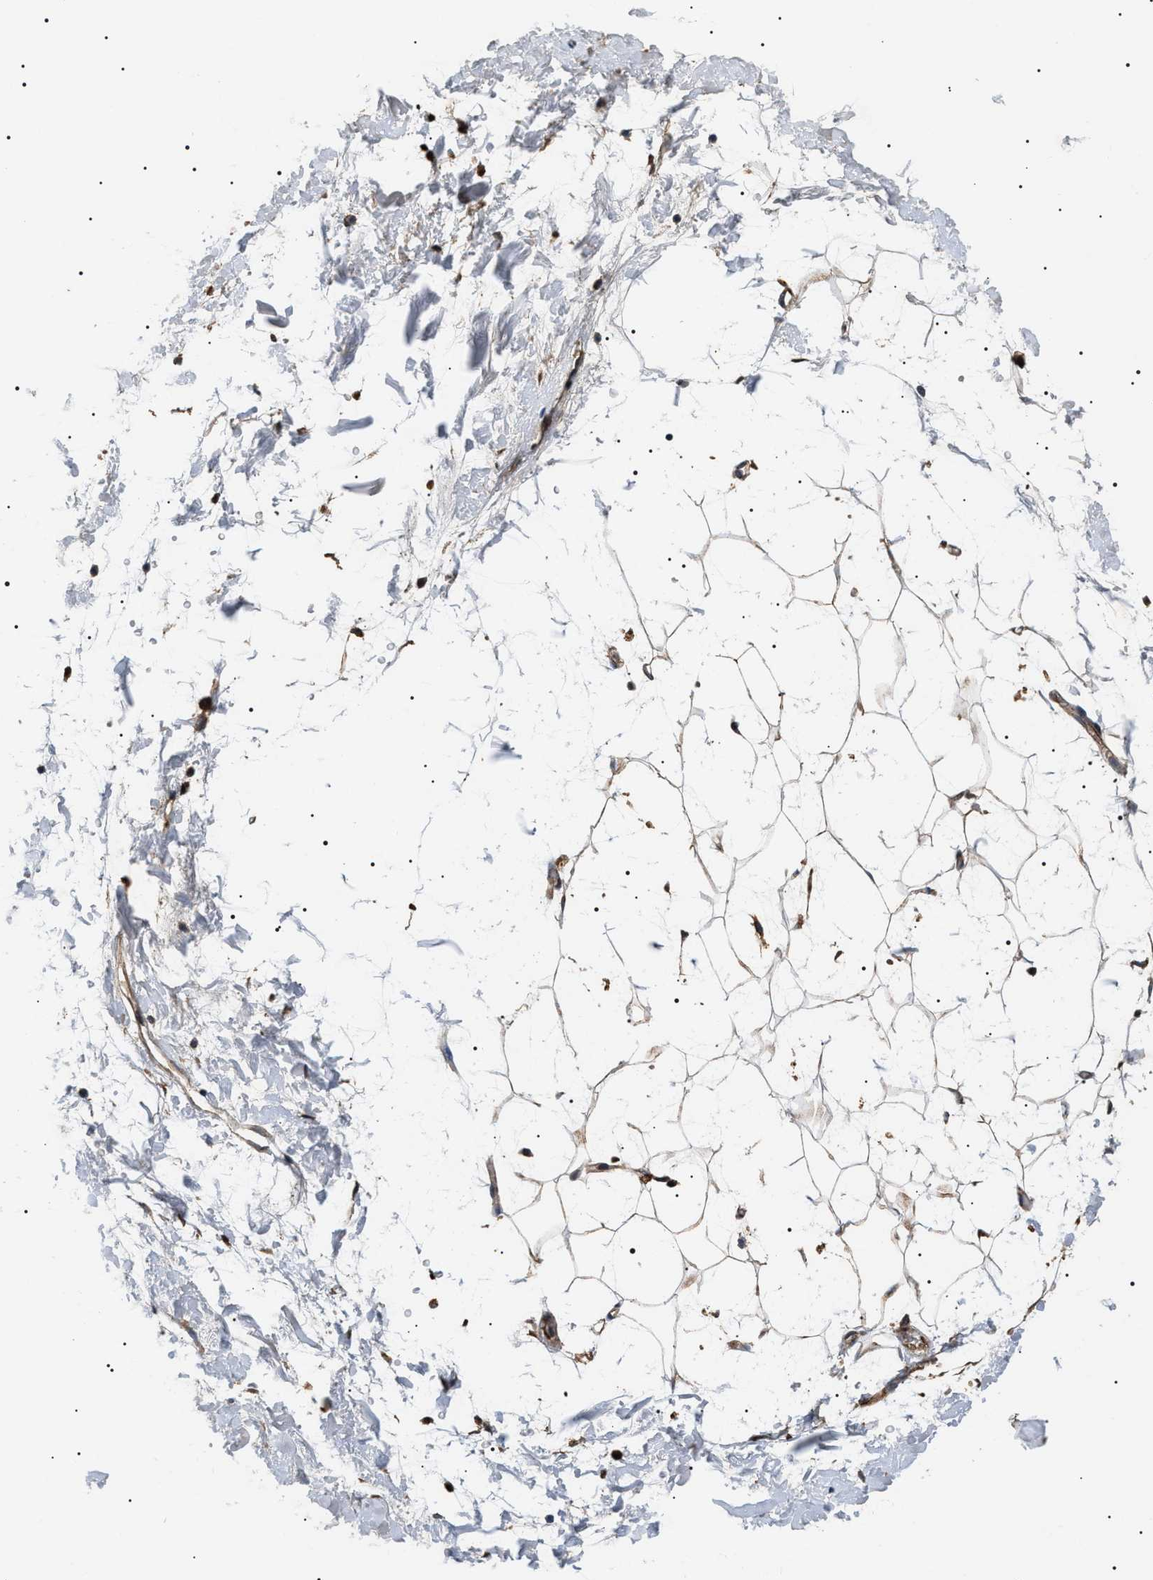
{"staining": {"intensity": "moderate", "quantity": ">75%", "location": "cytoplasmic/membranous"}, "tissue": "adipose tissue", "cell_type": "Adipocytes", "image_type": "normal", "snomed": [{"axis": "morphology", "description": "Normal tissue, NOS"}, {"axis": "topography", "description": "Soft tissue"}], "caption": "Immunohistochemical staining of unremarkable adipose tissue displays medium levels of moderate cytoplasmic/membranous staining in about >75% of adipocytes. (Brightfield microscopy of DAB IHC at high magnification).", "gene": "OXSM", "patient": {"sex": "male", "age": 72}}